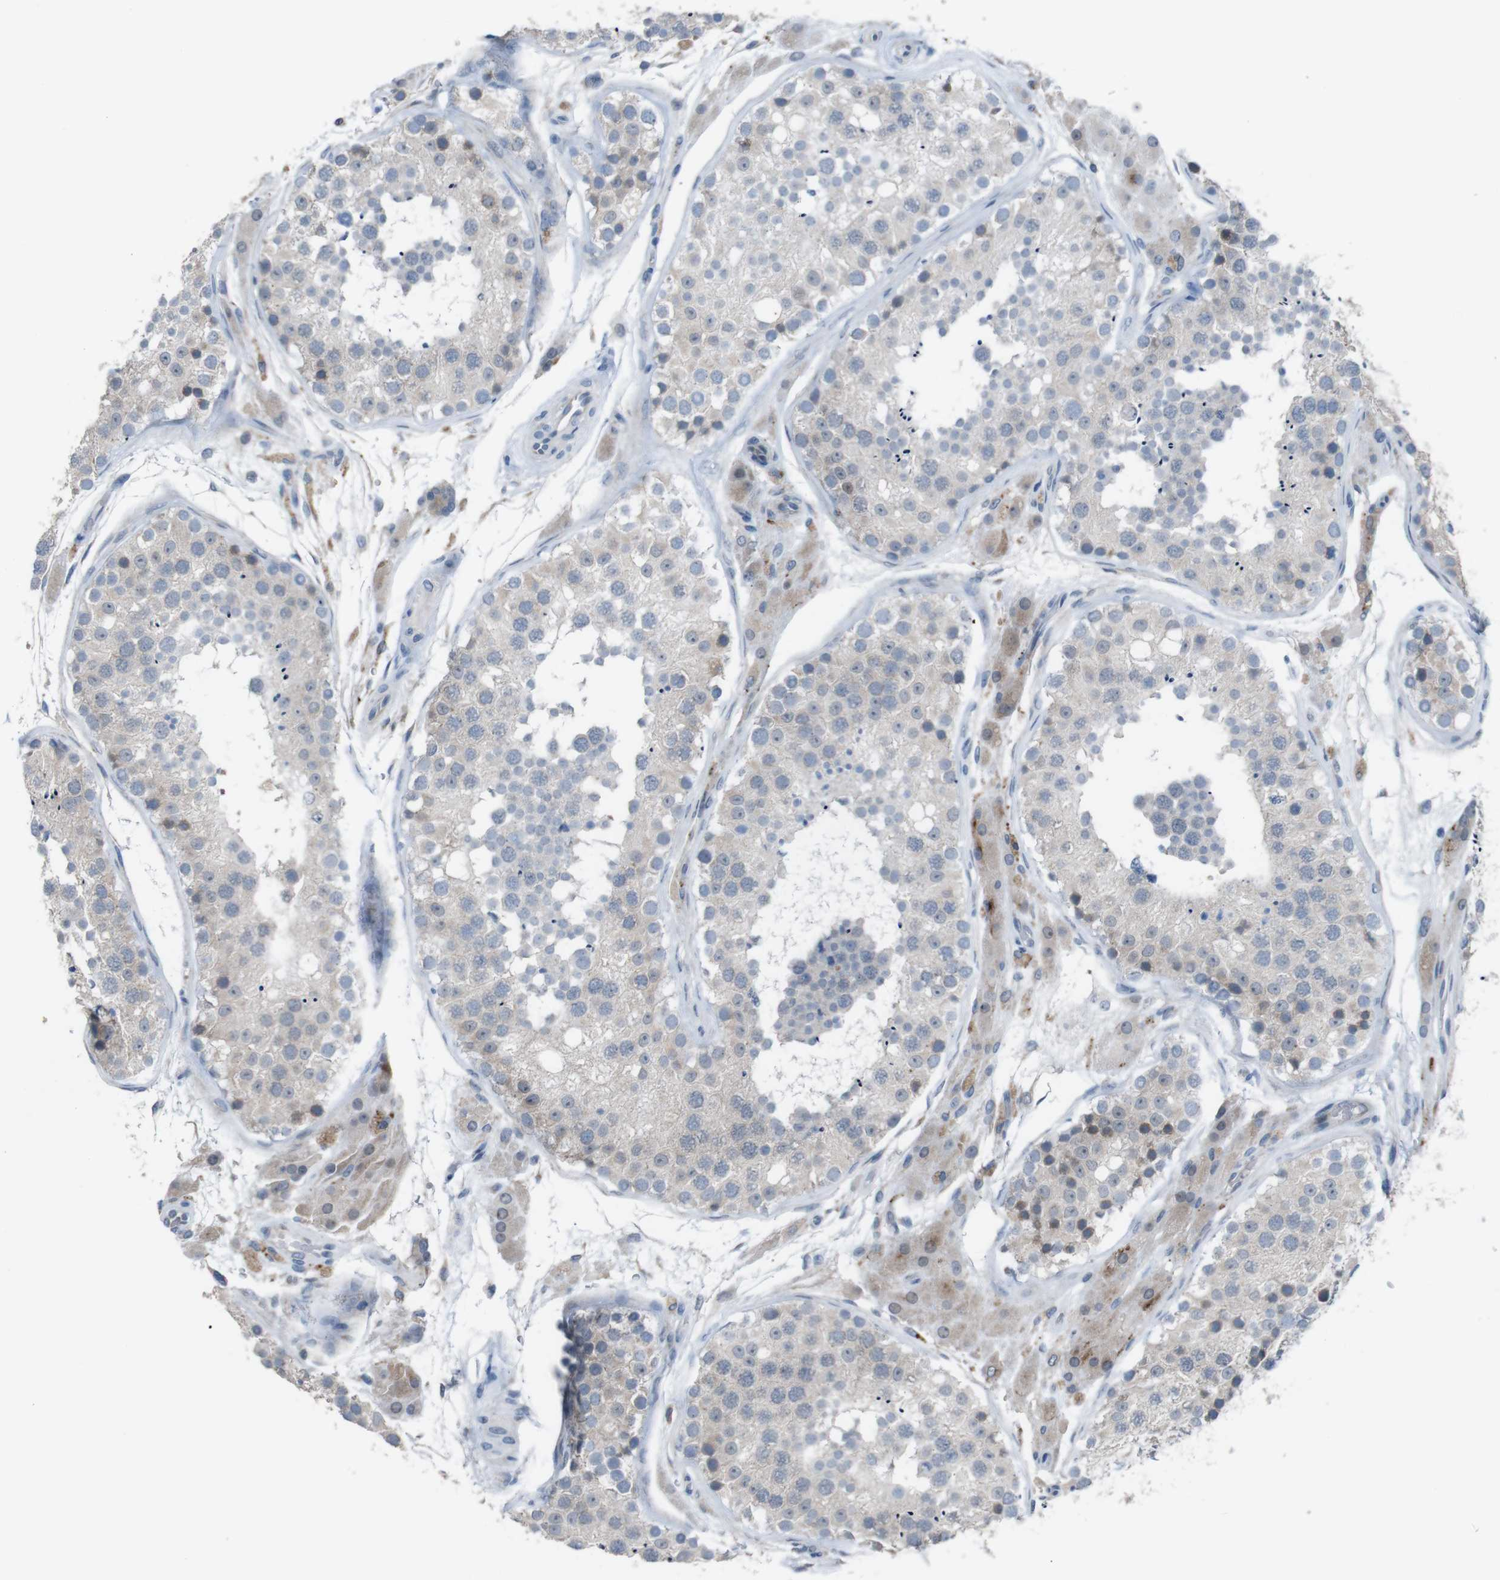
{"staining": {"intensity": "weak", "quantity": "<25%", "location": "cytoplasmic/membranous"}, "tissue": "testis", "cell_type": "Cells in seminiferous ducts", "image_type": "normal", "snomed": [{"axis": "morphology", "description": "Normal tissue, NOS"}, {"axis": "topography", "description": "Testis"}], "caption": "Image shows no significant protein positivity in cells in seminiferous ducts of unremarkable testis. (Stains: DAB immunohistochemistry with hematoxylin counter stain, Microscopy: brightfield microscopy at high magnification).", "gene": "CDH22", "patient": {"sex": "male", "age": 26}}